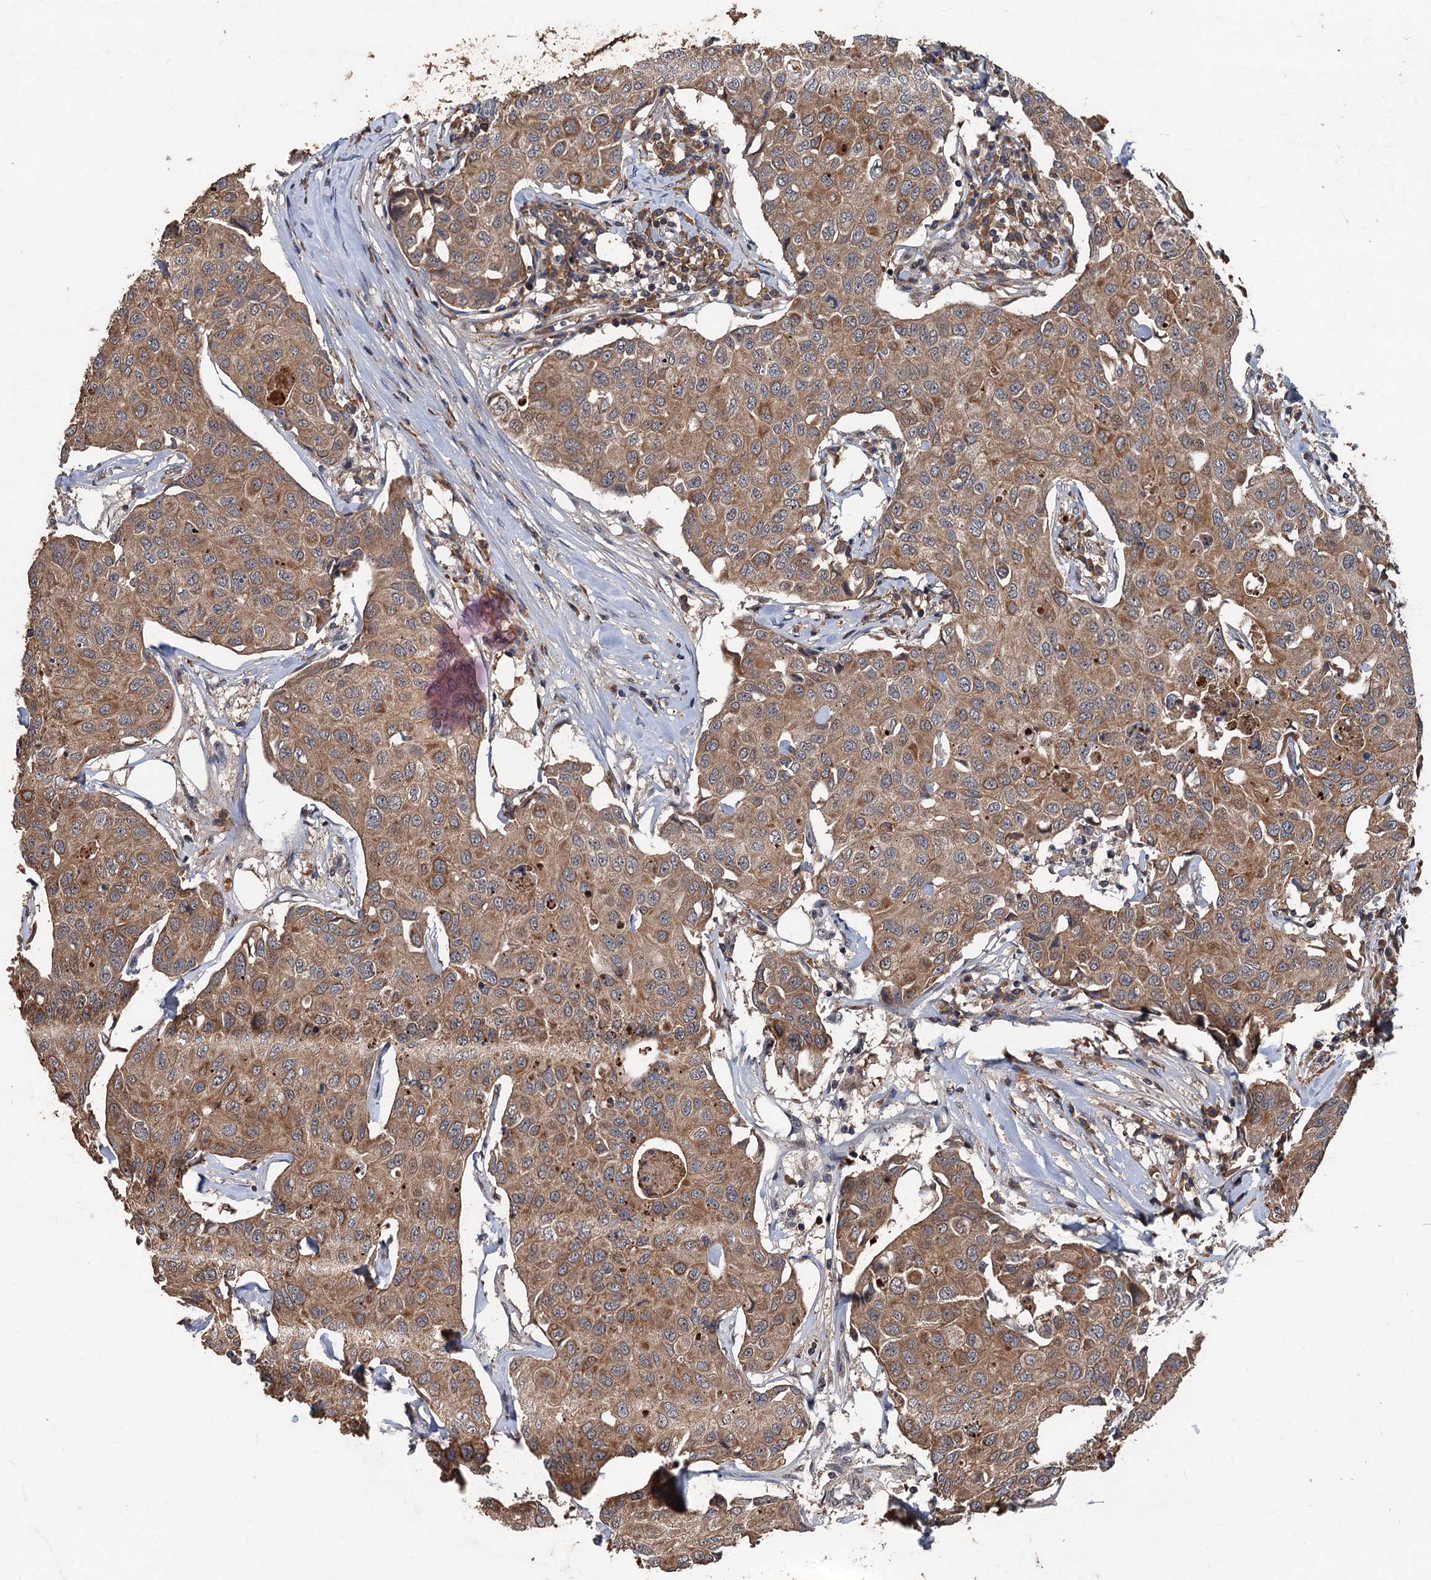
{"staining": {"intensity": "moderate", "quantity": ">75%", "location": "cytoplasmic/membranous"}, "tissue": "breast cancer", "cell_type": "Tumor cells", "image_type": "cancer", "snomed": [{"axis": "morphology", "description": "Duct carcinoma"}, {"axis": "topography", "description": "Breast"}], "caption": "Moderate cytoplasmic/membranous expression is seen in about >75% of tumor cells in breast intraductal carcinoma.", "gene": "ZNF438", "patient": {"sex": "female", "age": 80}}